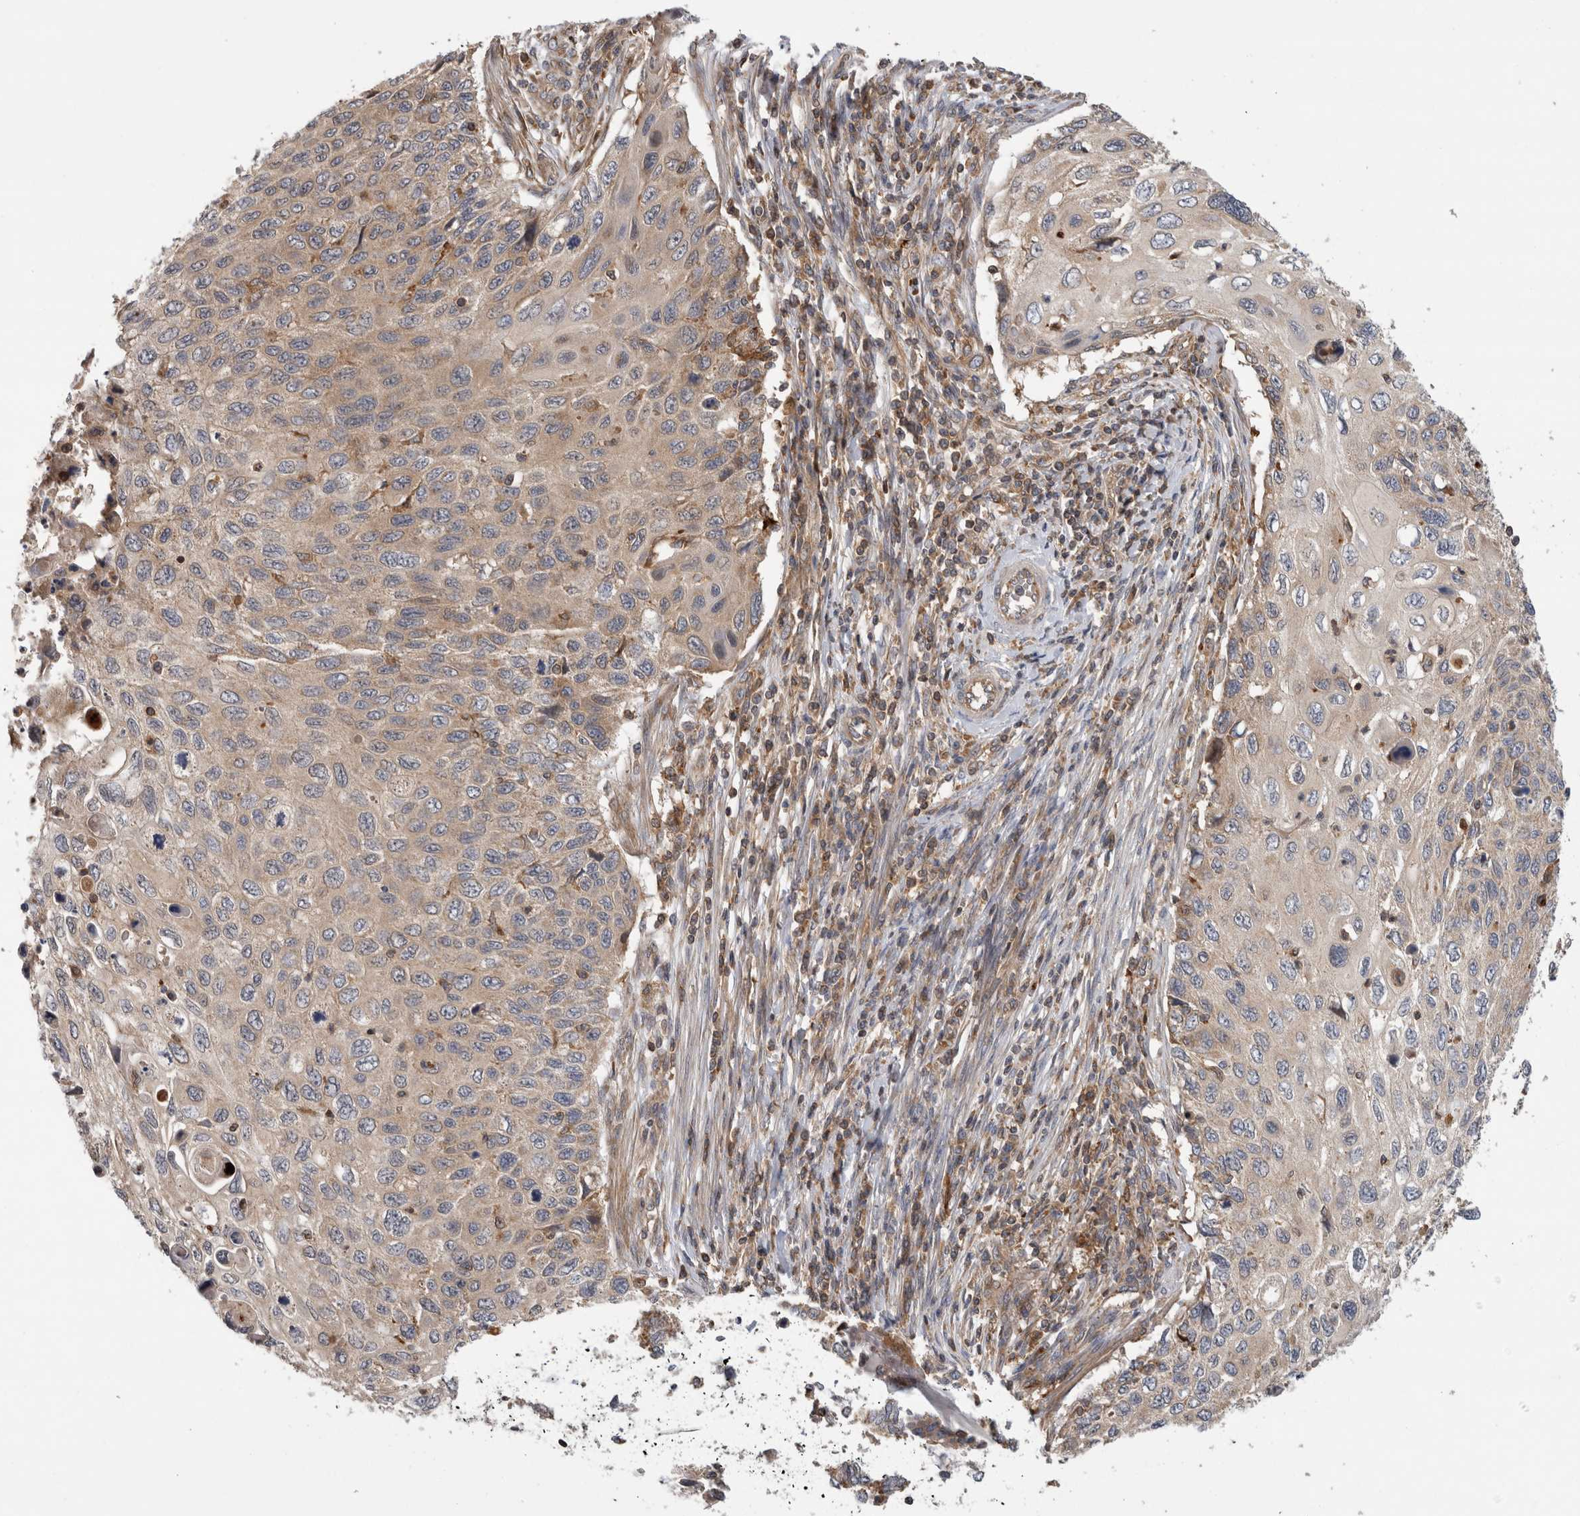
{"staining": {"intensity": "weak", "quantity": ">75%", "location": "cytoplasmic/membranous"}, "tissue": "cervical cancer", "cell_type": "Tumor cells", "image_type": "cancer", "snomed": [{"axis": "morphology", "description": "Squamous cell carcinoma, NOS"}, {"axis": "topography", "description": "Cervix"}], "caption": "Immunohistochemistry (IHC) of human squamous cell carcinoma (cervical) shows low levels of weak cytoplasmic/membranous expression in about >75% of tumor cells. The staining is performed using DAB (3,3'-diaminobenzidine) brown chromogen to label protein expression. The nuclei are counter-stained blue using hematoxylin.", "gene": "GRIK2", "patient": {"sex": "female", "age": 70}}